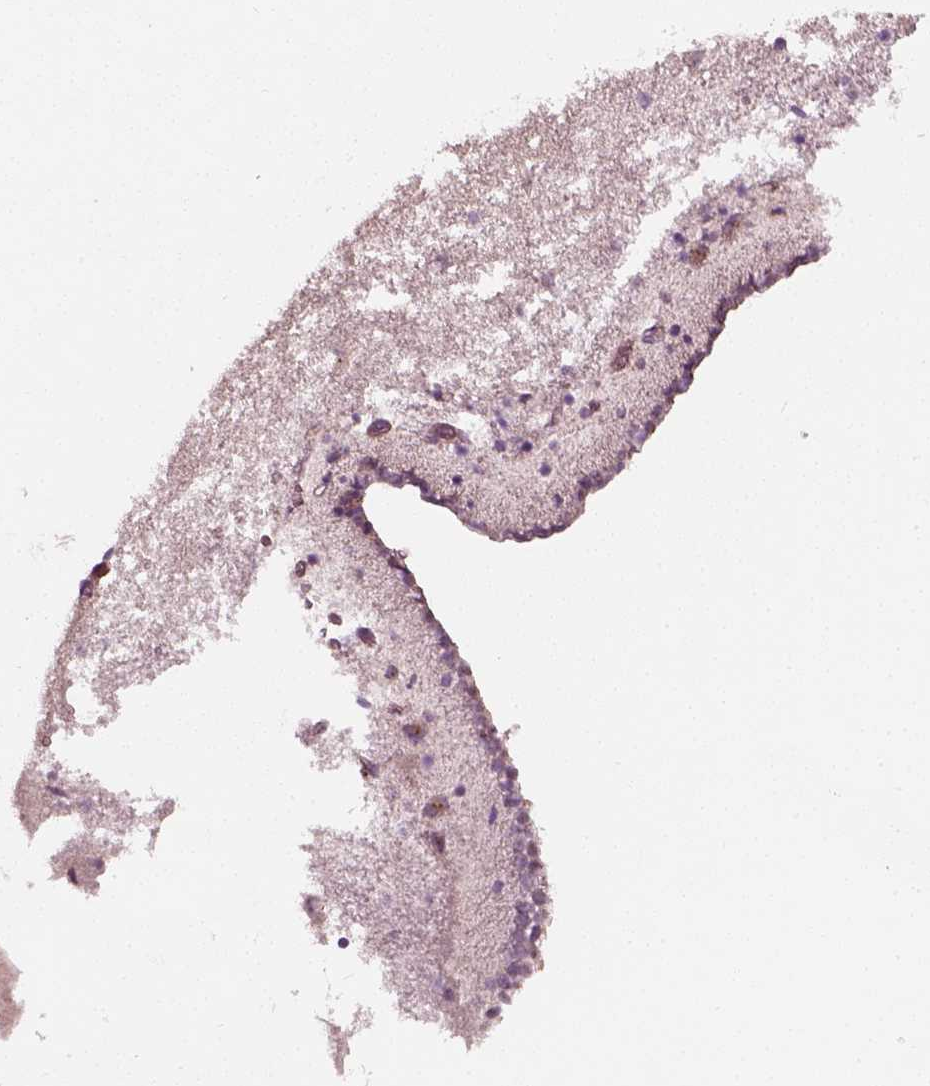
{"staining": {"intensity": "negative", "quantity": "none", "location": "none"}, "tissue": "caudate", "cell_type": "Glial cells", "image_type": "normal", "snomed": [{"axis": "morphology", "description": "Normal tissue, NOS"}, {"axis": "topography", "description": "Lateral ventricle wall"}], "caption": "IHC histopathology image of normal caudate: human caudate stained with DAB (3,3'-diaminobenzidine) demonstrates no significant protein staining in glial cells.", "gene": "DNASE1L1", "patient": {"sex": "female", "age": 42}}